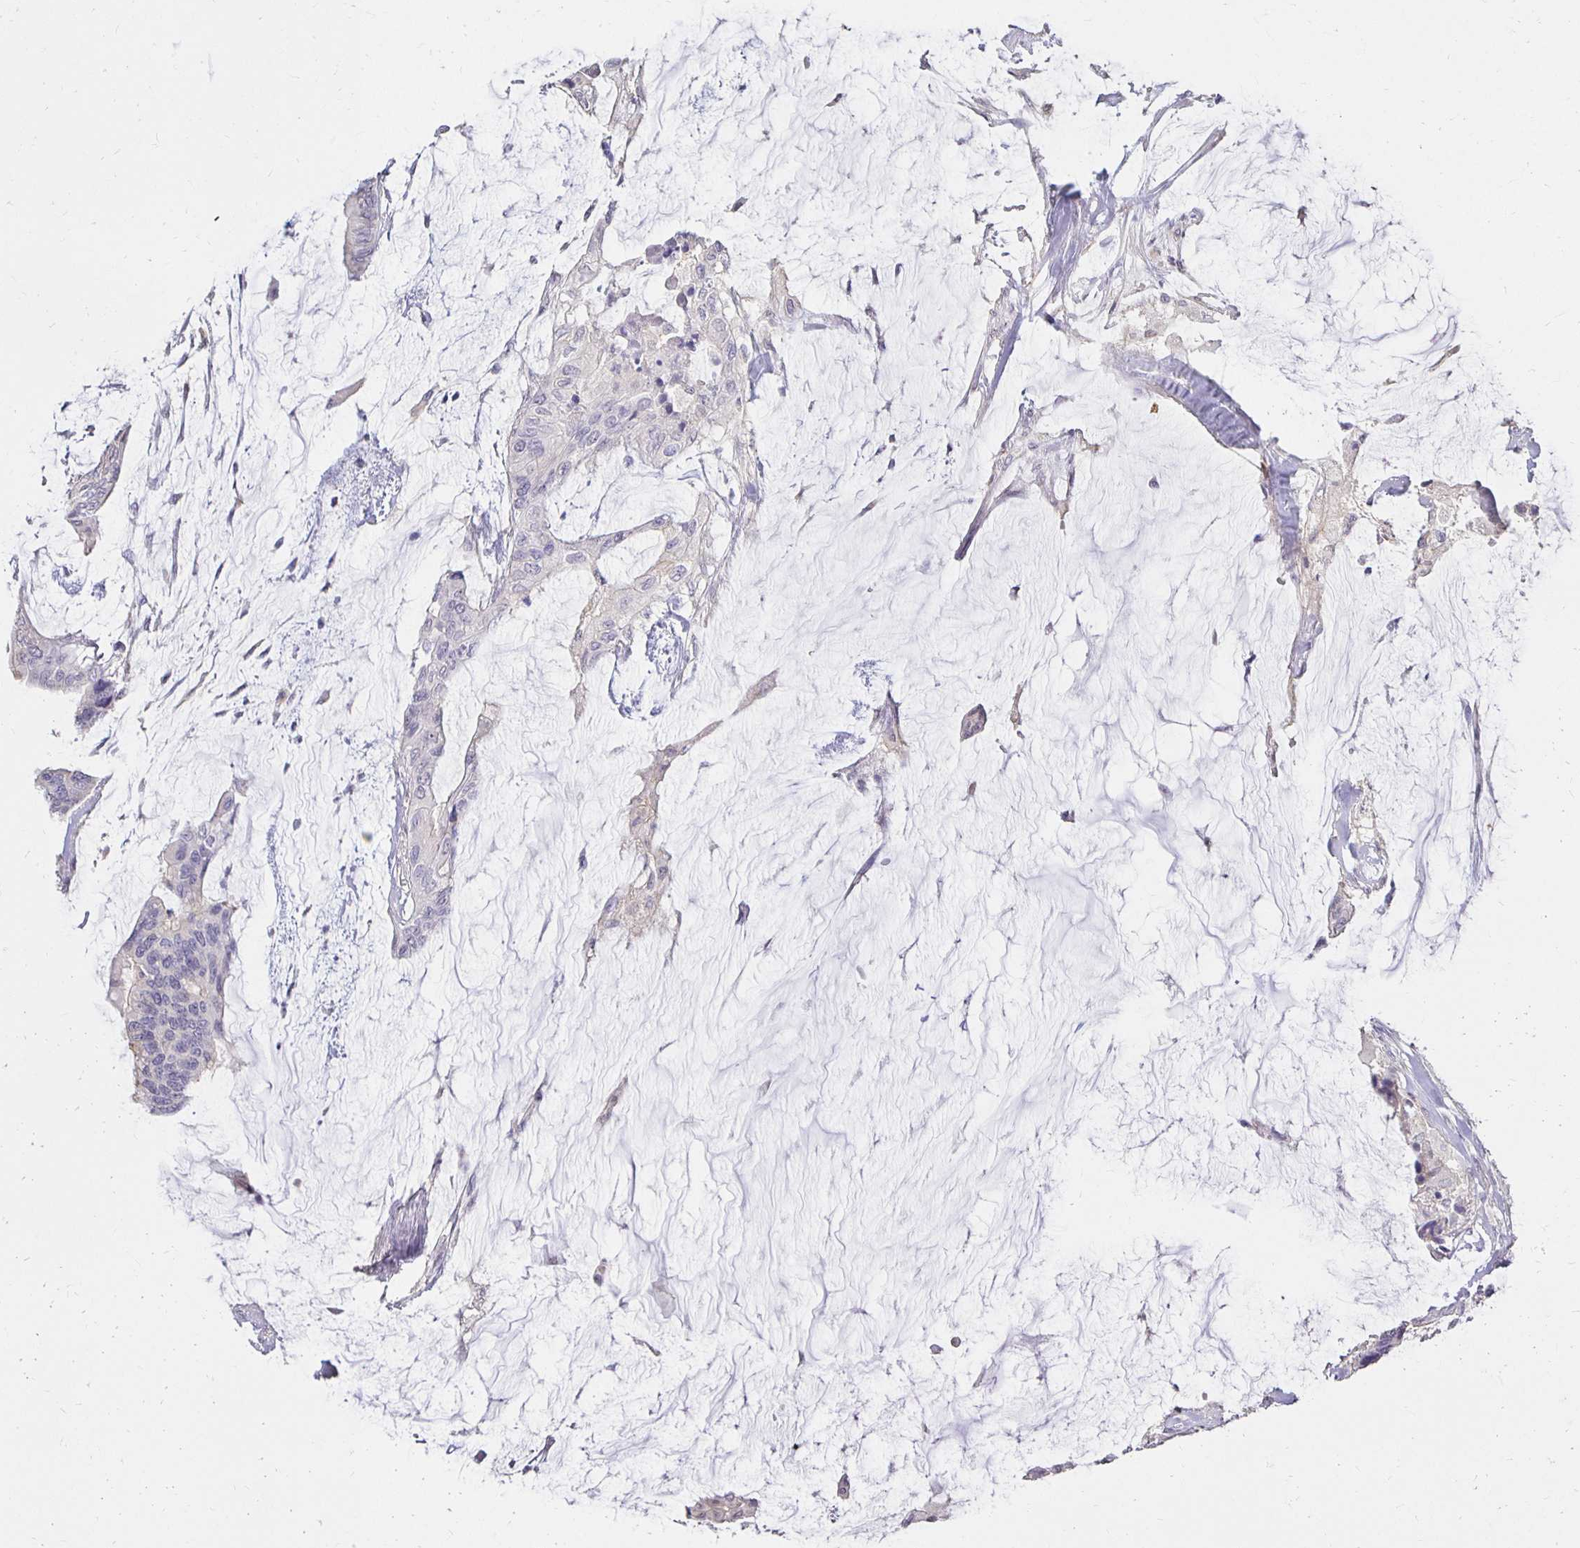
{"staining": {"intensity": "negative", "quantity": "none", "location": "none"}, "tissue": "colorectal cancer", "cell_type": "Tumor cells", "image_type": "cancer", "snomed": [{"axis": "morphology", "description": "Adenocarcinoma, NOS"}, {"axis": "topography", "description": "Rectum"}], "caption": "Human adenocarcinoma (colorectal) stained for a protein using immunohistochemistry reveals no expression in tumor cells.", "gene": "PNPLA3", "patient": {"sex": "female", "age": 59}}